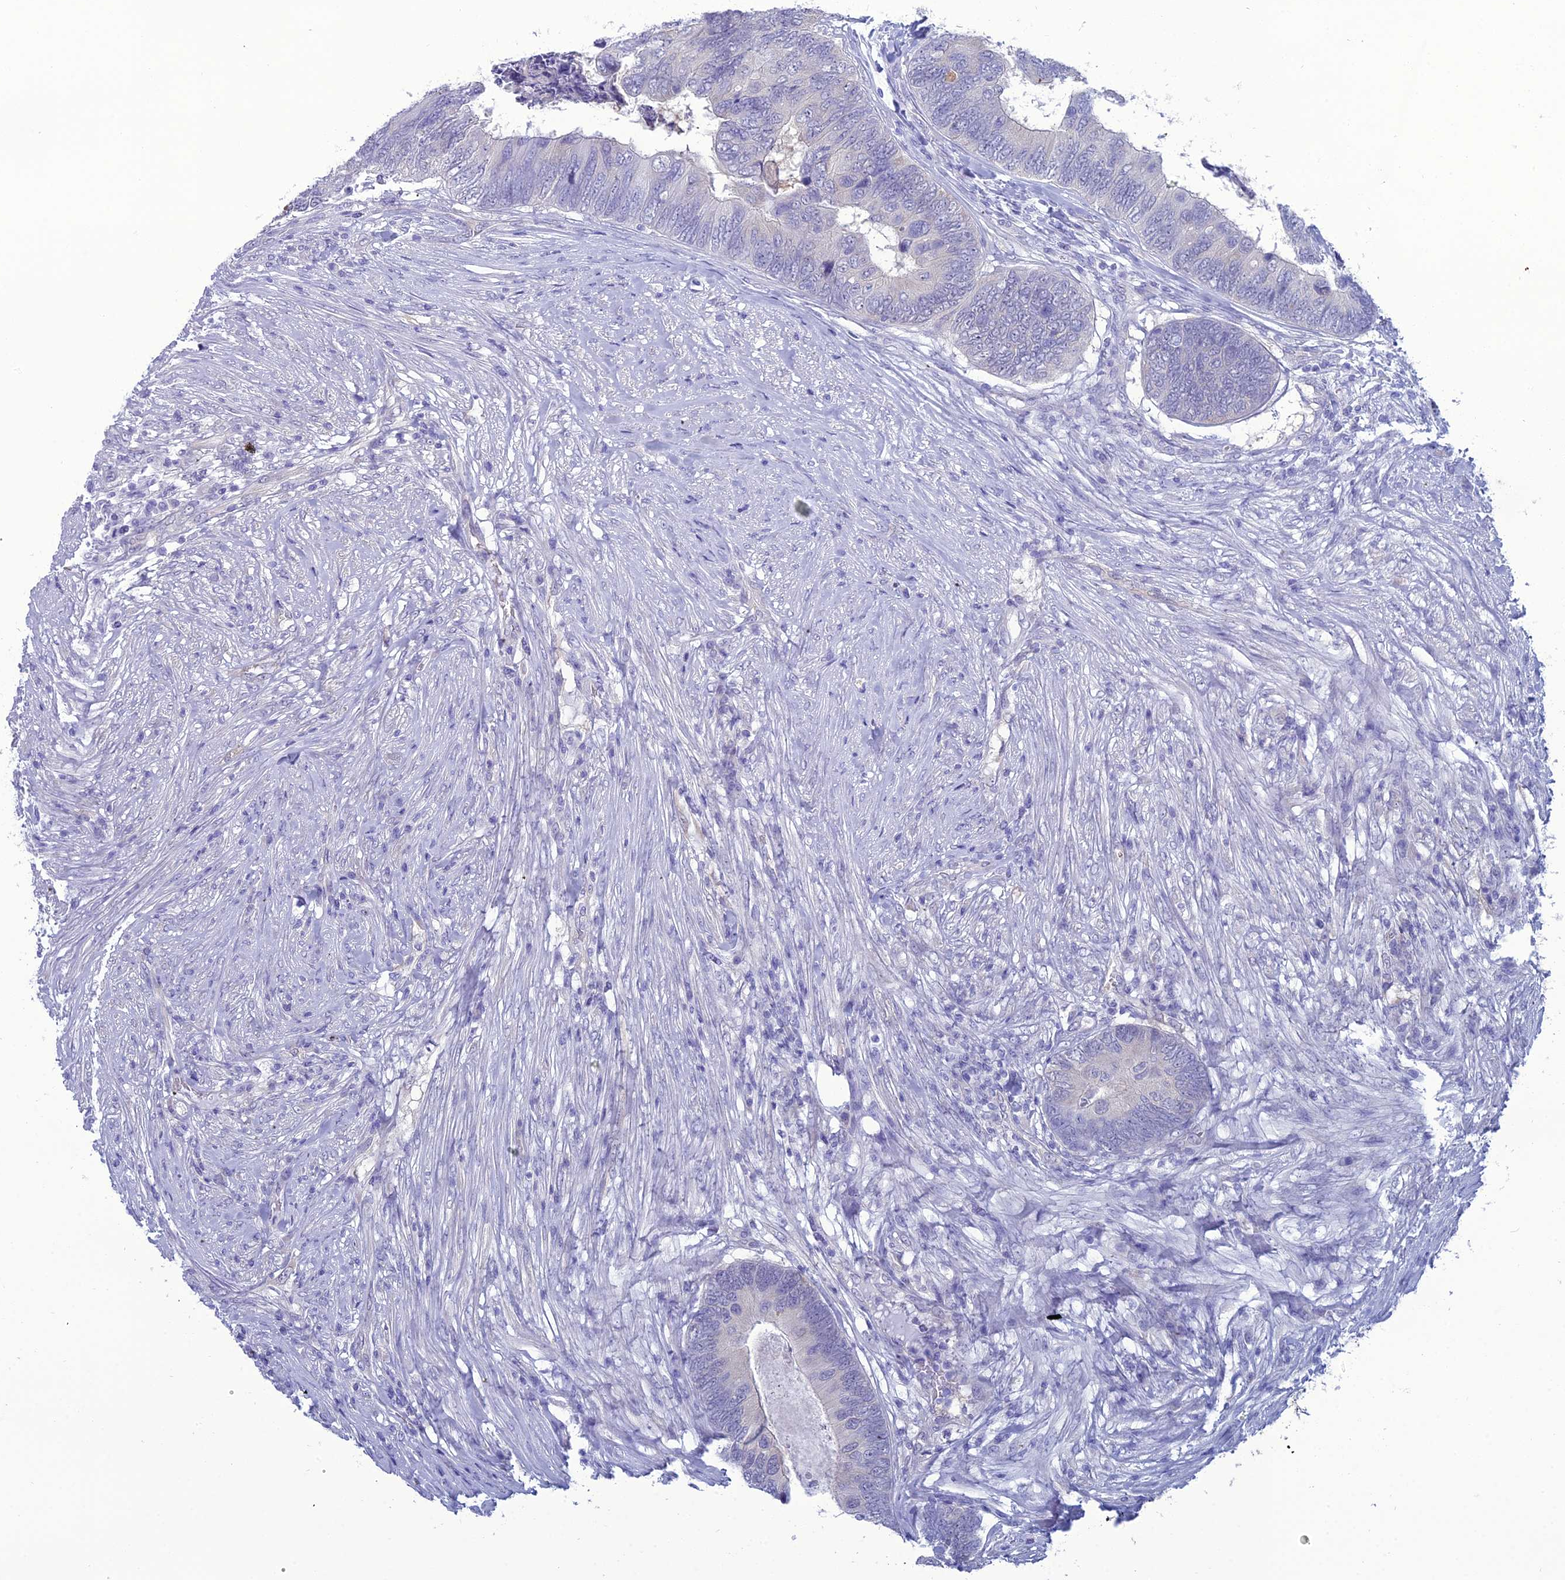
{"staining": {"intensity": "negative", "quantity": "none", "location": "none"}, "tissue": "colorectal cancer", "cell_type": "Tumor cells", "image_type": "cancer", "snomed": [{"axis": "morphology", "description": "Adenocarcinoma, NOS"}, {"axis": "topography", "description": "Colon"}], "caption": "Tumor cells show no significant positivity in colorectal cancer (adenocarcinoma). Brightfield microscopy of immunohistochemistry (IHC) stained with DAB (3,3'-diaminobenzidine) (brown) and hematoxylin (blue), captured at high magnification.", "gene": "GNPNAT1", "patient": {"sex": "female", "age": 67}}